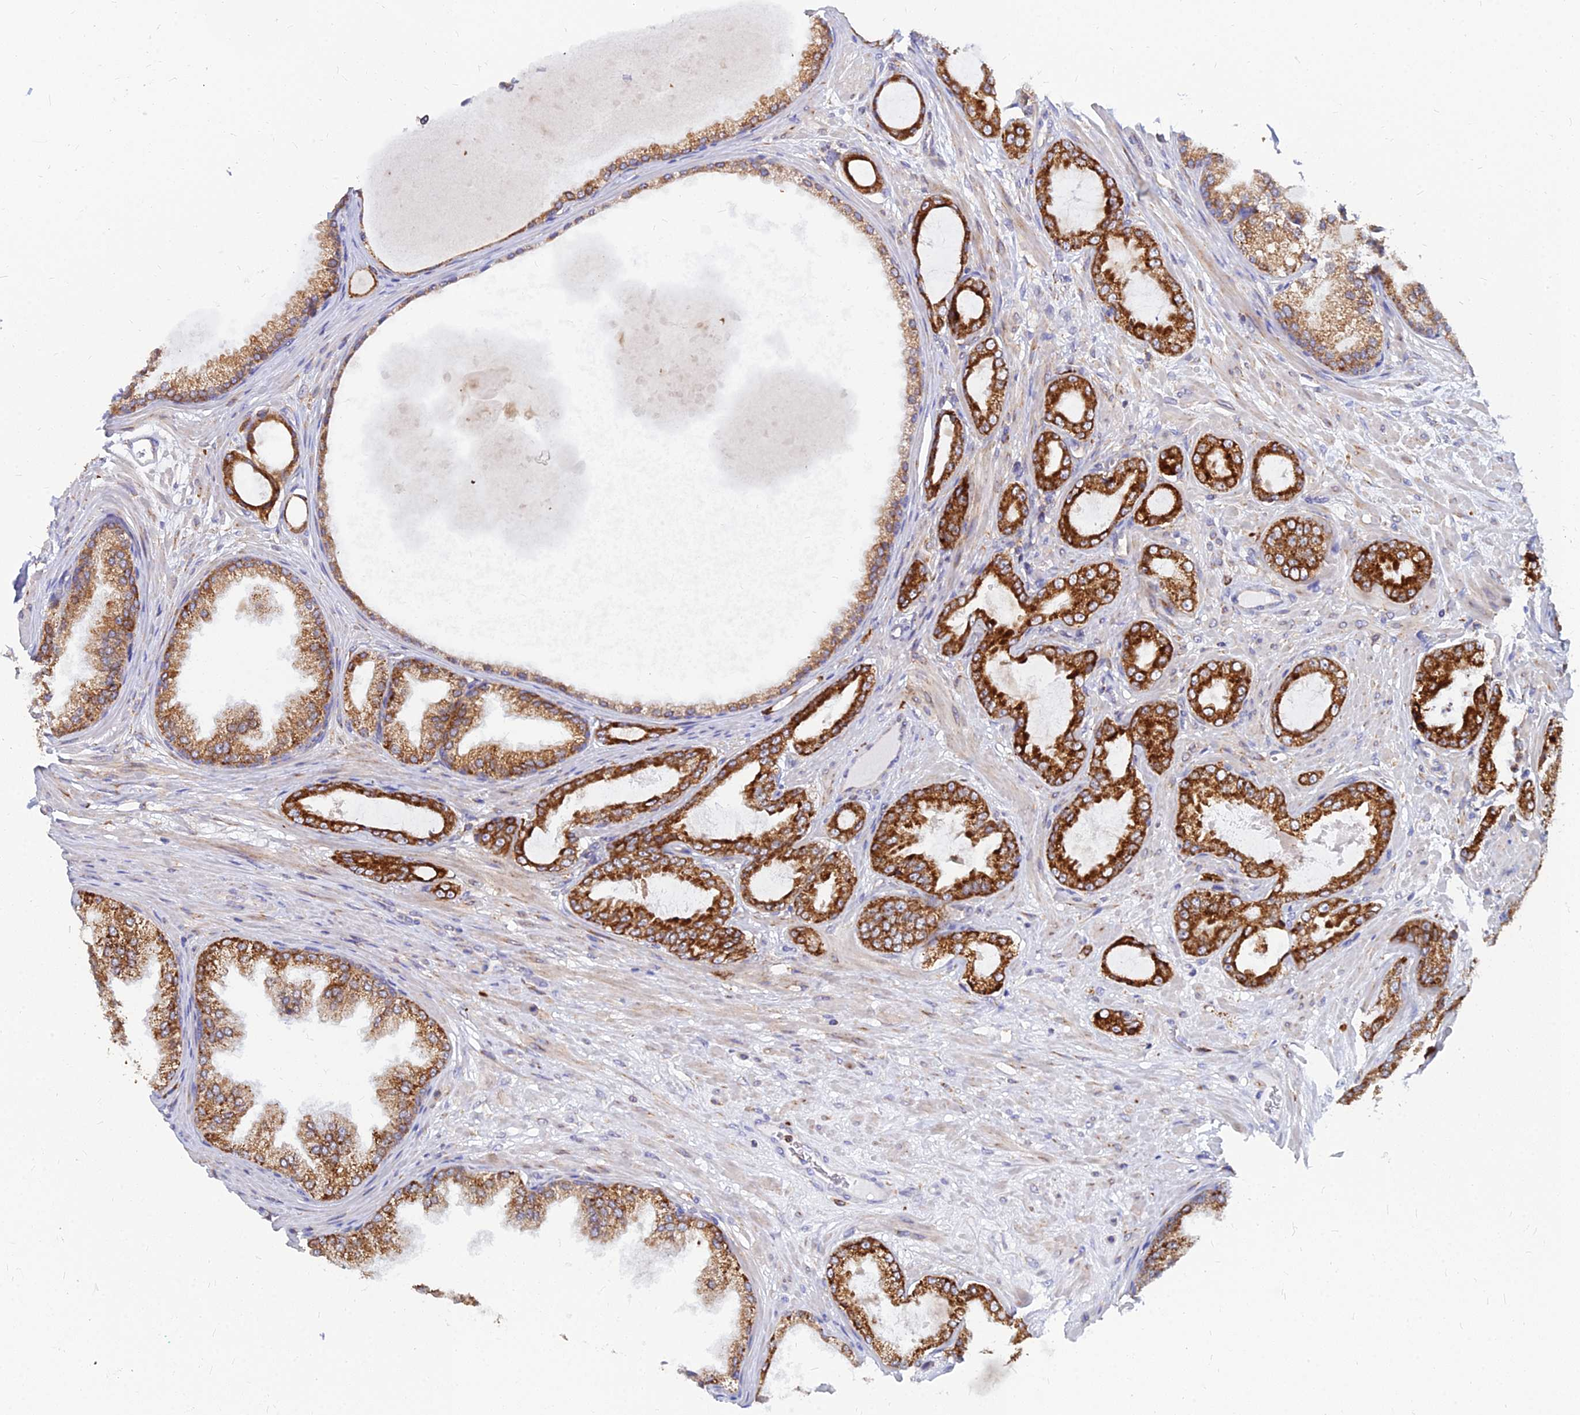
{"staining": {"intensity": "strong", "quantity": ">75%", "location": "cytoplasmic/membranous"}, "tissue": "prostate cancer", "cell_type": "Tumor cells", "image_type": "cancer", "snomed": [{"axis": "morphology", "description": "Adenocarcinoma, Low grade"}, {"axis": "topography", "description": "Prostate"}], "caption": "The micrograph reveals a brown stain indicating the presence of a protein in the cytoplasmic/membranous of tumor cells in prostate cancer. The protein is stained brown, and the nuclei are stained in blue (DAB (3,3'-diaminobenzidine) IHC with brightfield microscopy, high magnification).", "gene": "CCT6B", "patient": {"sex": "male", "age": 63}}